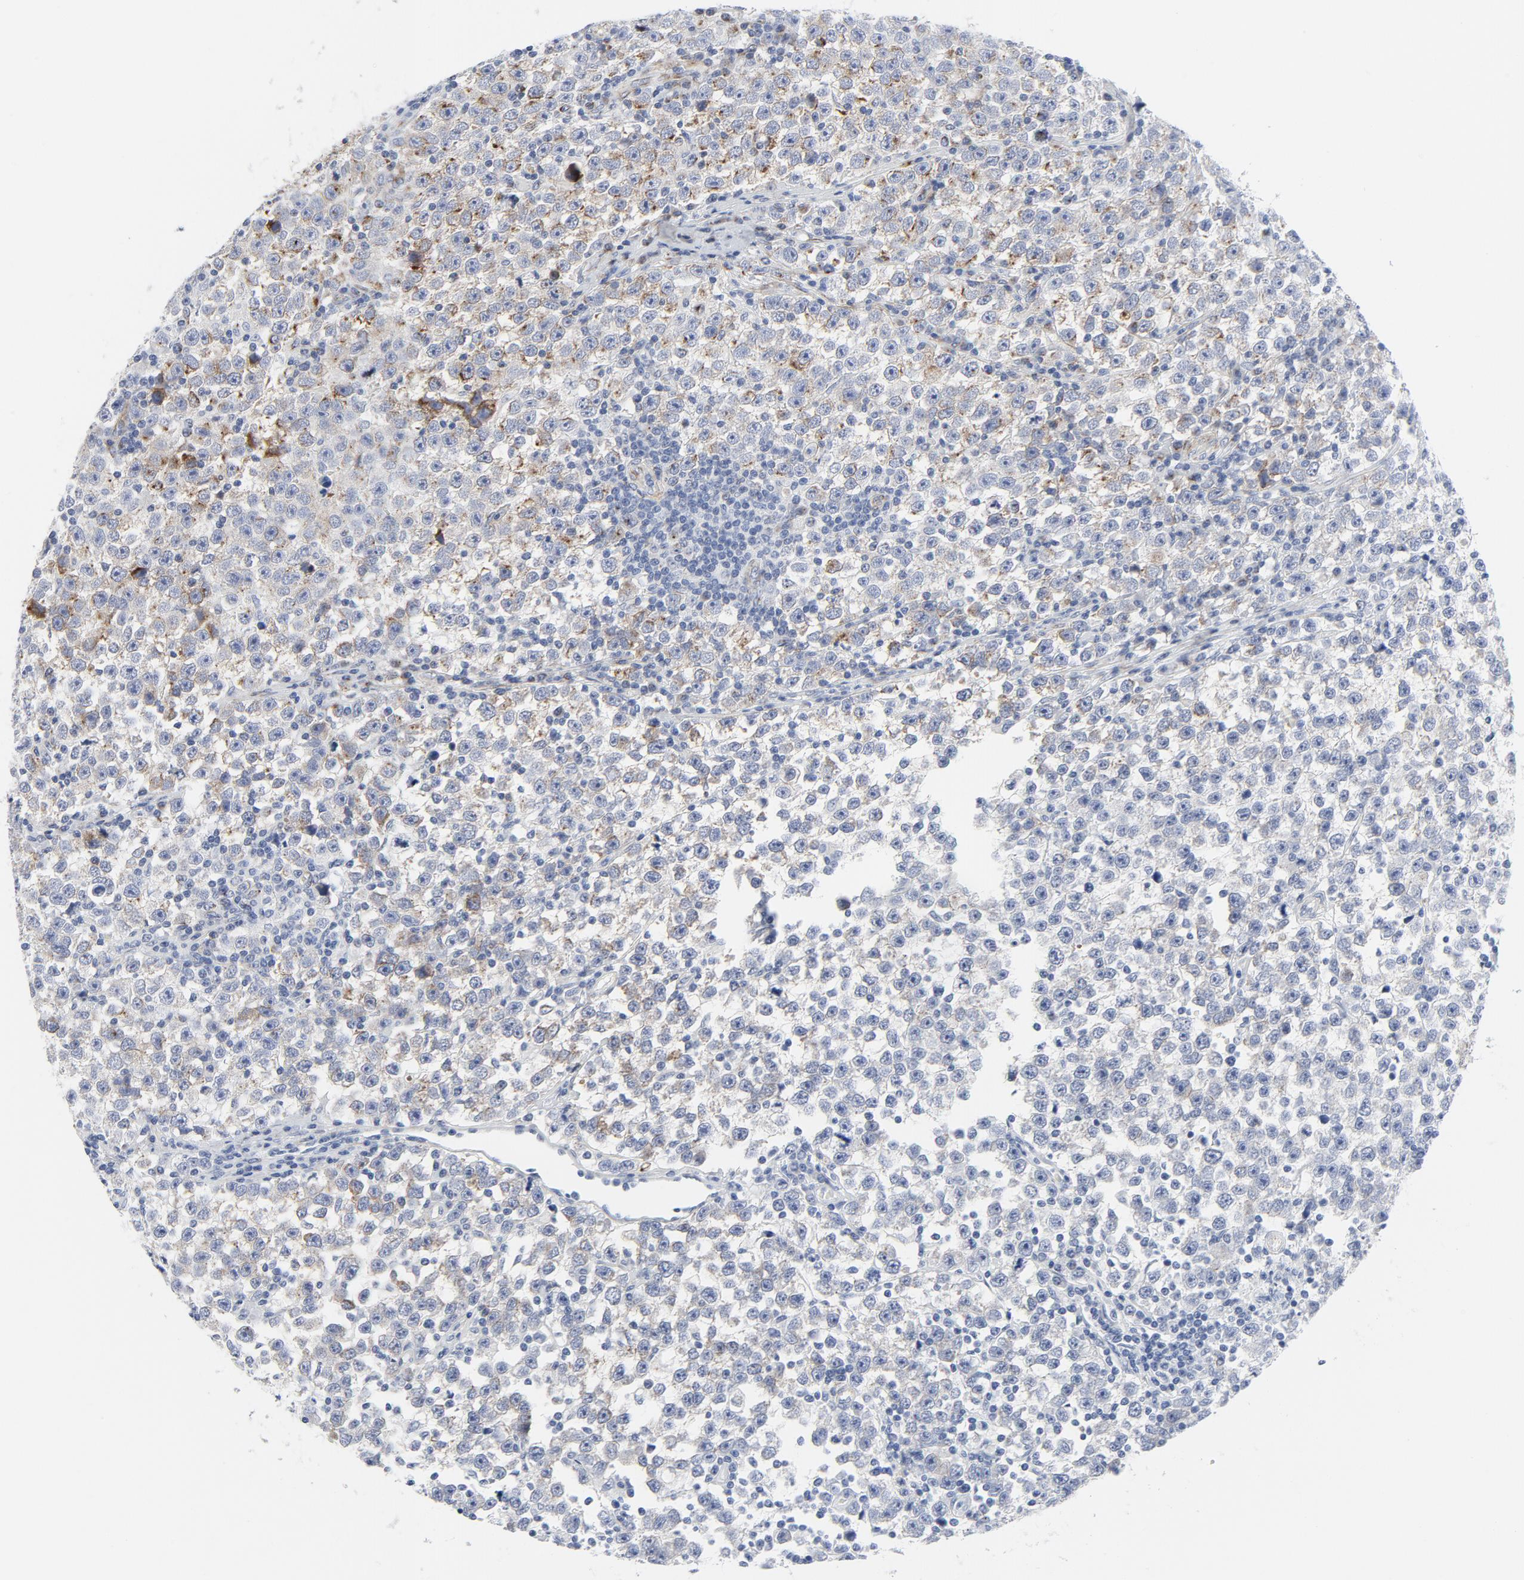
{"staining": {"intensity": "weak", "quantity": "<25%", "location": "cytoplasmic/membranous"}, "tissue": "testis cancer", "cell_type": "Tumor cells", "image_type": "cancer", "snomed": [{"axis": "morphology", "description": "Seminoma, NOS"}, {"axis": "topography", "description": "Testis"}], "caption": "The photomicrograph displays no staining of tumor cells in seminoma (testis).", "gene": "TUBB1", "patient": {"sex": "male", "age": 43}}